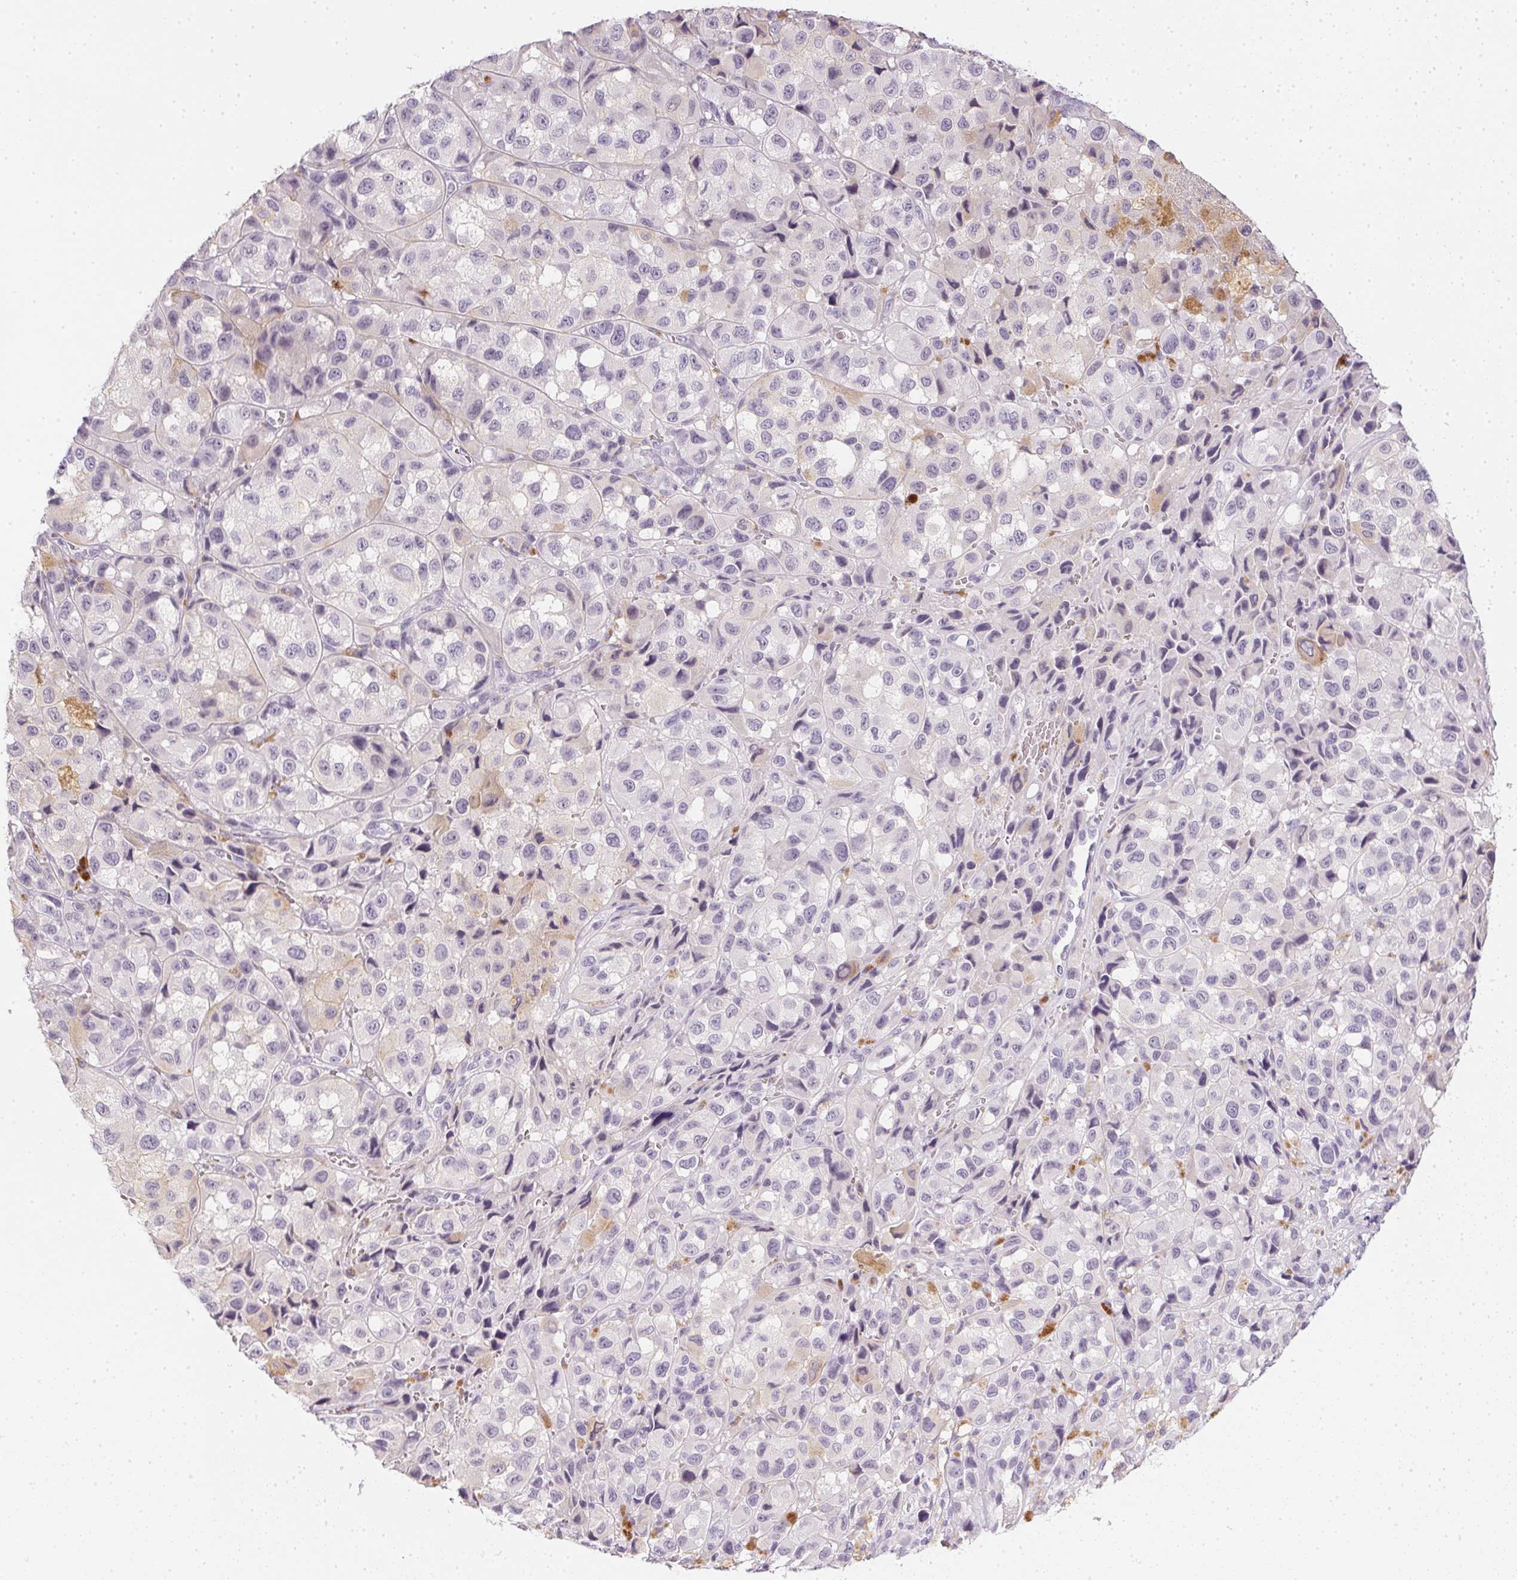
{"staining": {"intensity": "negative", "quantity": "none", "location": "none"}, "tissue": "melanoma", "cell_type": "Tumor cells", "image_type": "cancer", "snomed": [{"axis": "morphology", "description": "Malignant melanoma, NOS"}, {"axis": "topography", "description": "Skin"}], "caption": "IHC photomicrograph of neoplastic tissue: melanoma stained with DAB (3,3'-diaminobenzidine) shows no significant protein staining in tumor cells. (DAB (3,3'-diaminobenzidine) immunohistochemistry visualized using brightfield microscopy, high magnification).", "gene": "PPY", "patient": {"sex": "male", "age": 93}}